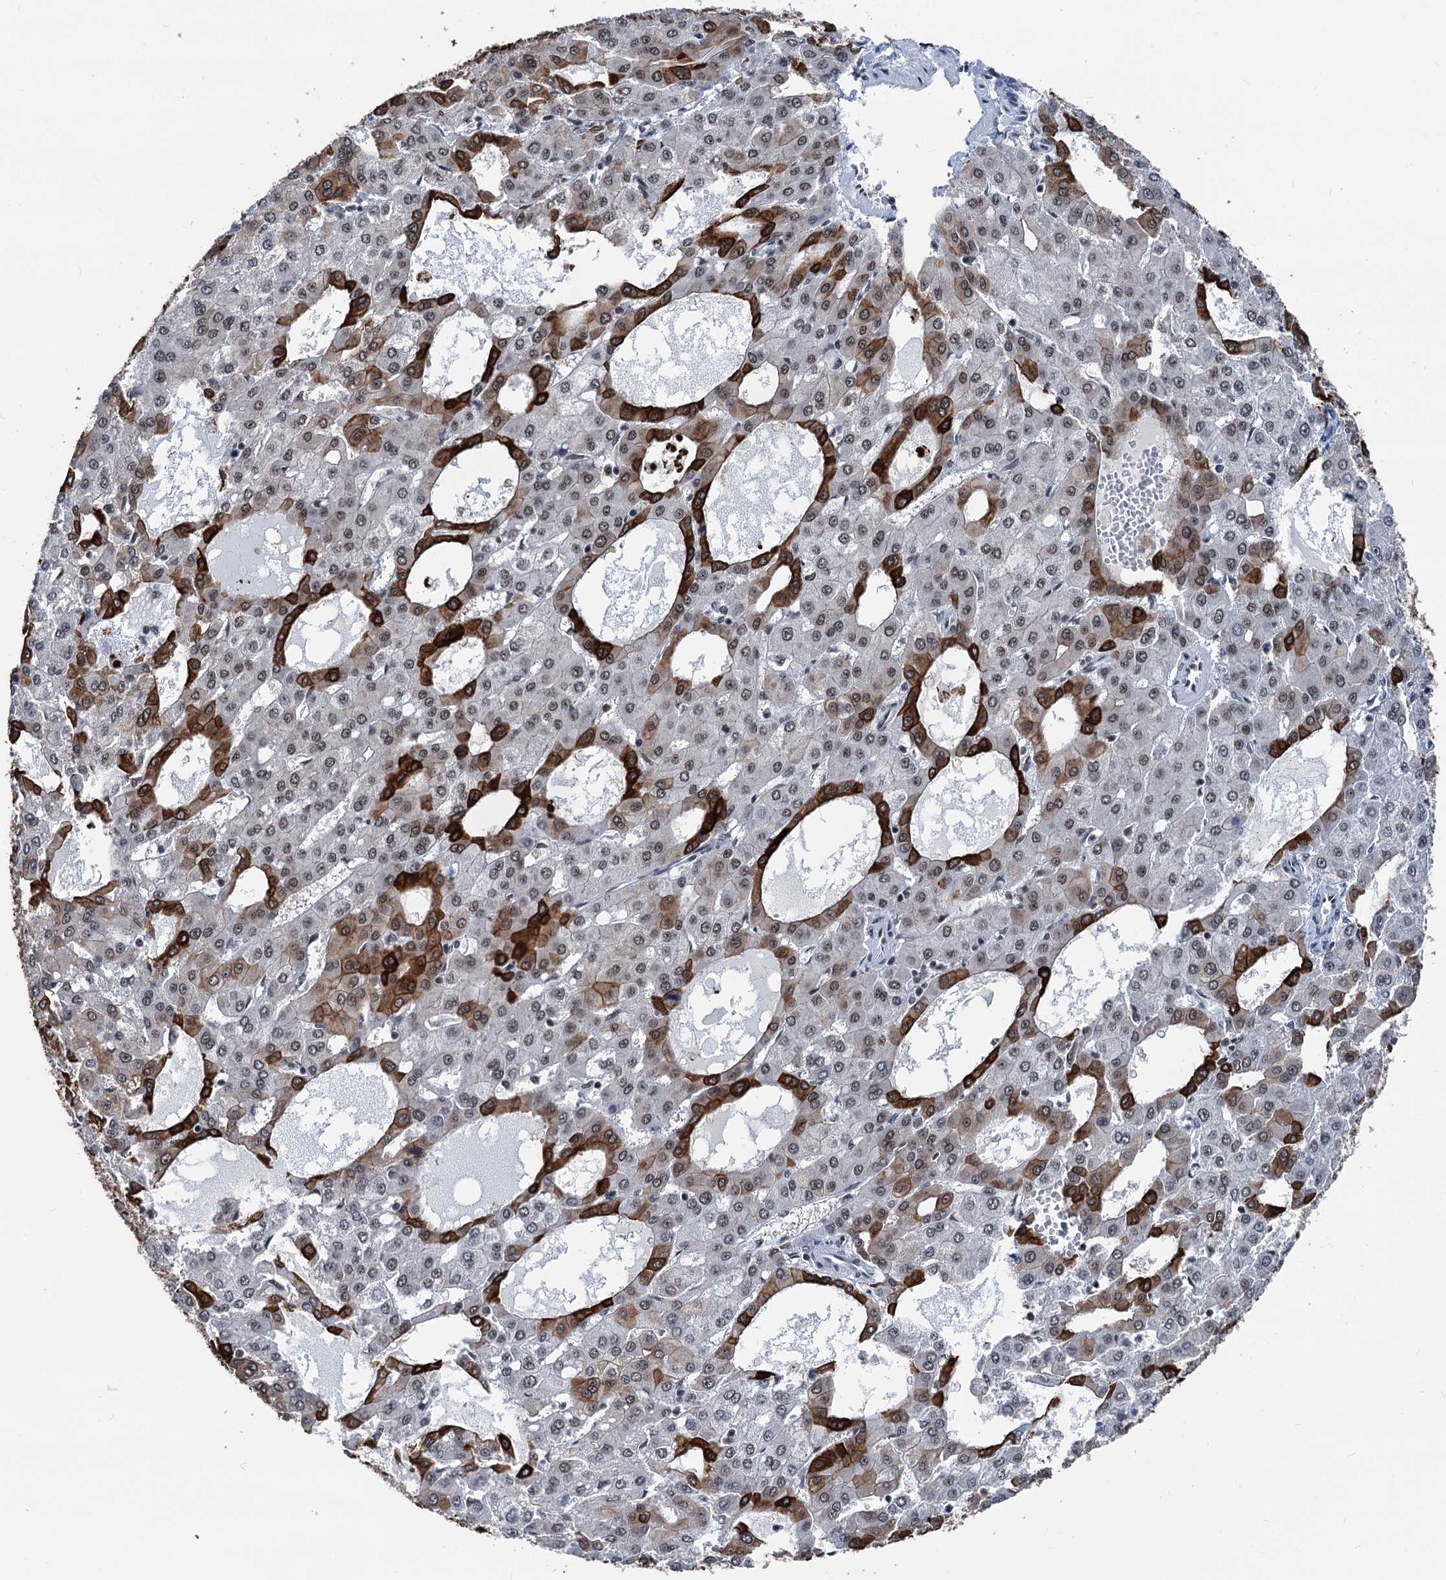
{"staining": {"intensity": "strong", "quantity": "25%-75%", "location": "cytoplasmic/membranous,nuclear"}, "tissue": "liver cancer", "cell_type": "Tumor cells", "image_type": "cancer", "snomed": [{"axis": "morphology", "description": "Carcinoma, Hepatocellular, NOS"}, {"axis": "topography", "description": "Liver"}], "caption": "Strong cytoplasmic/membranous and nuclear protein expression is appreciated in approximately 25%-75% of tumor cells in liver cancer (hepatocellular carcinoma).", "gene": "DDX23", "patient": {"sex": "male", "age": 47}}